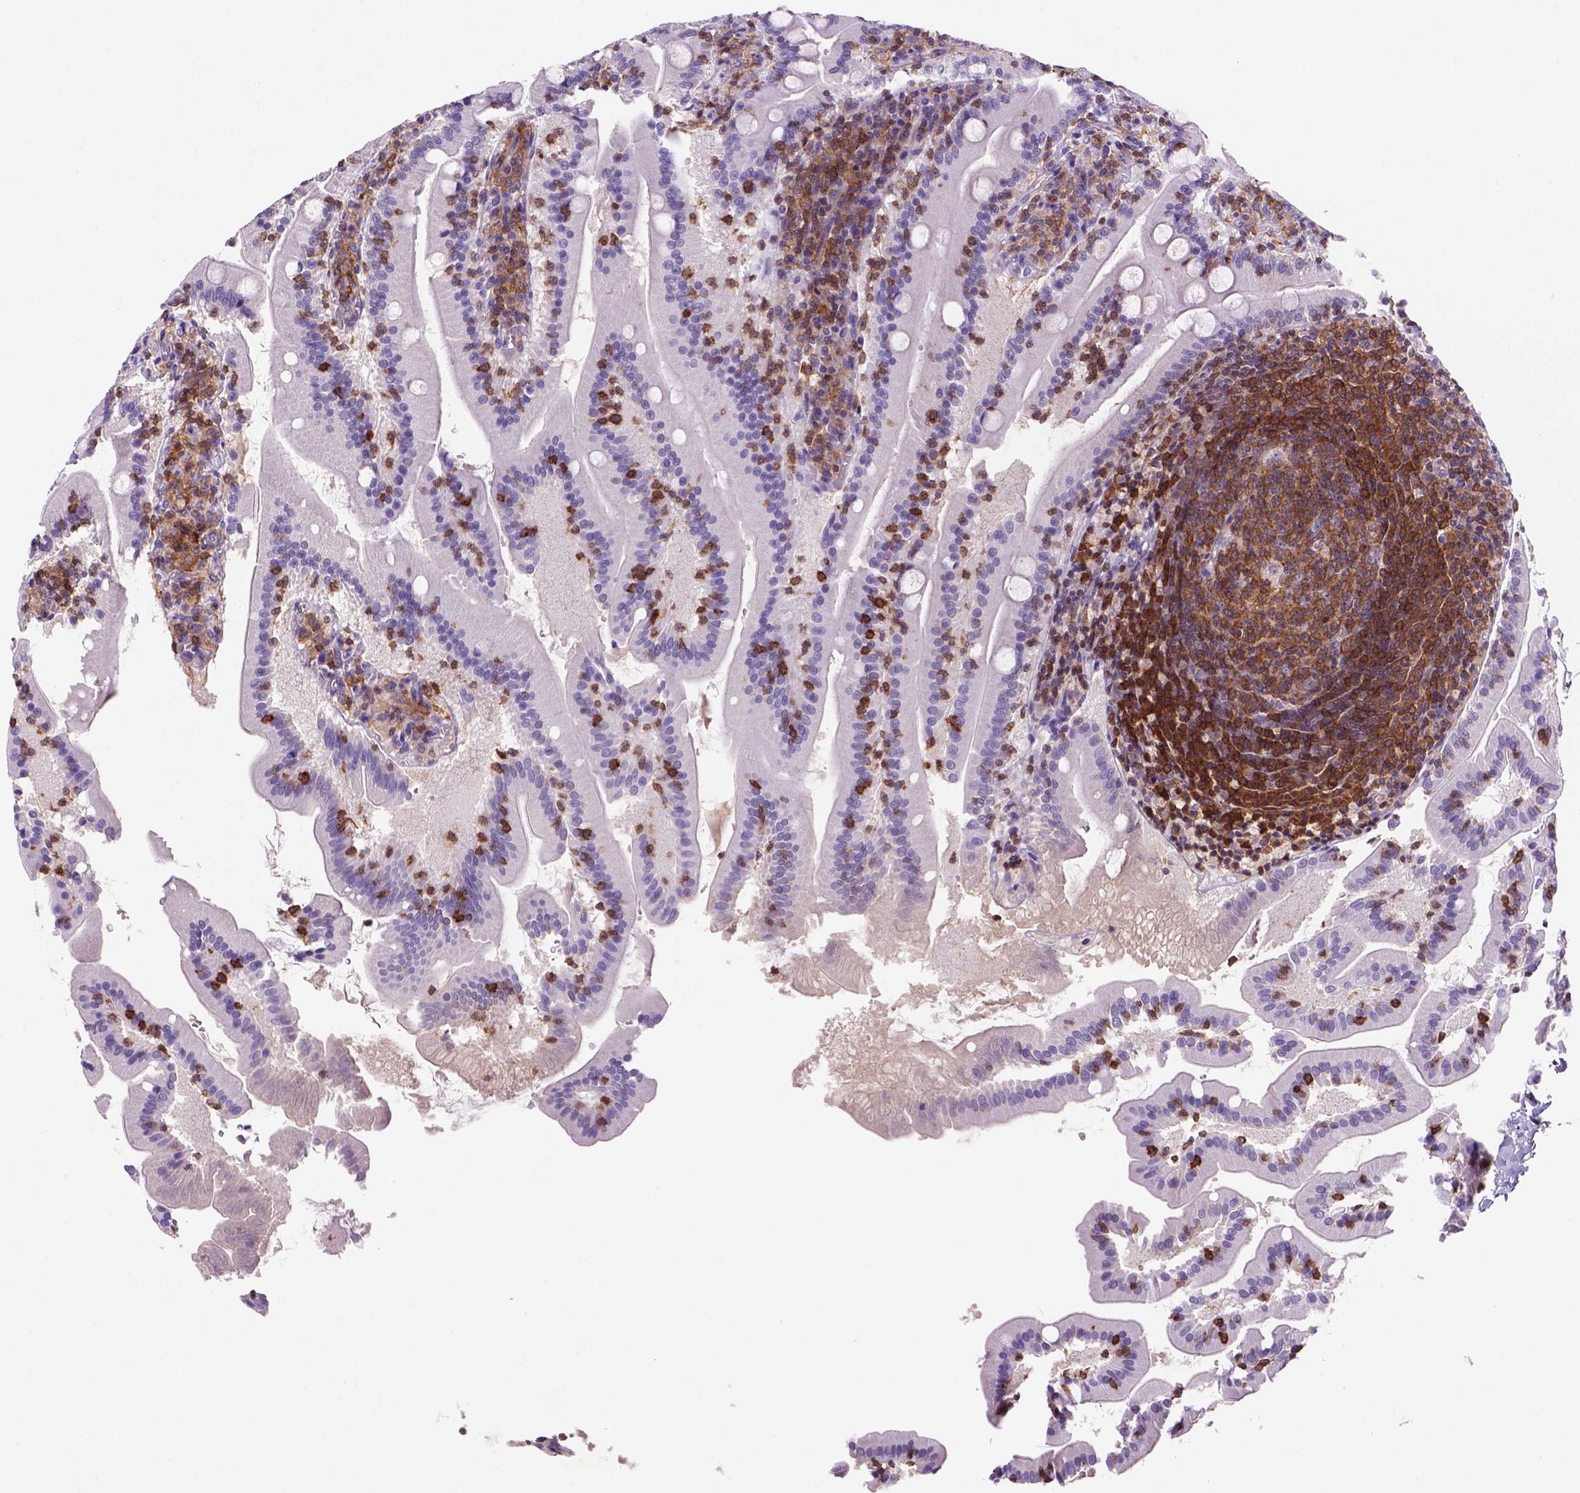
{"staining": {"intensity": "negative", "quantity": "none", "location": "none"}, "tissue": "small intestine", "cell_type": "Glandular cells", "image_type": "normal", "snomed": [{"axis": "morphology", "description": "Normal tissue, NOS"}, {"axis": "topography", "description": "Small intestine"}], "caption": "The histopathology image exhibits no significant positivity in glandular cells of small intestine.", "gene": "INPP5D", "patient": {"sex": "male", "age": 37}}